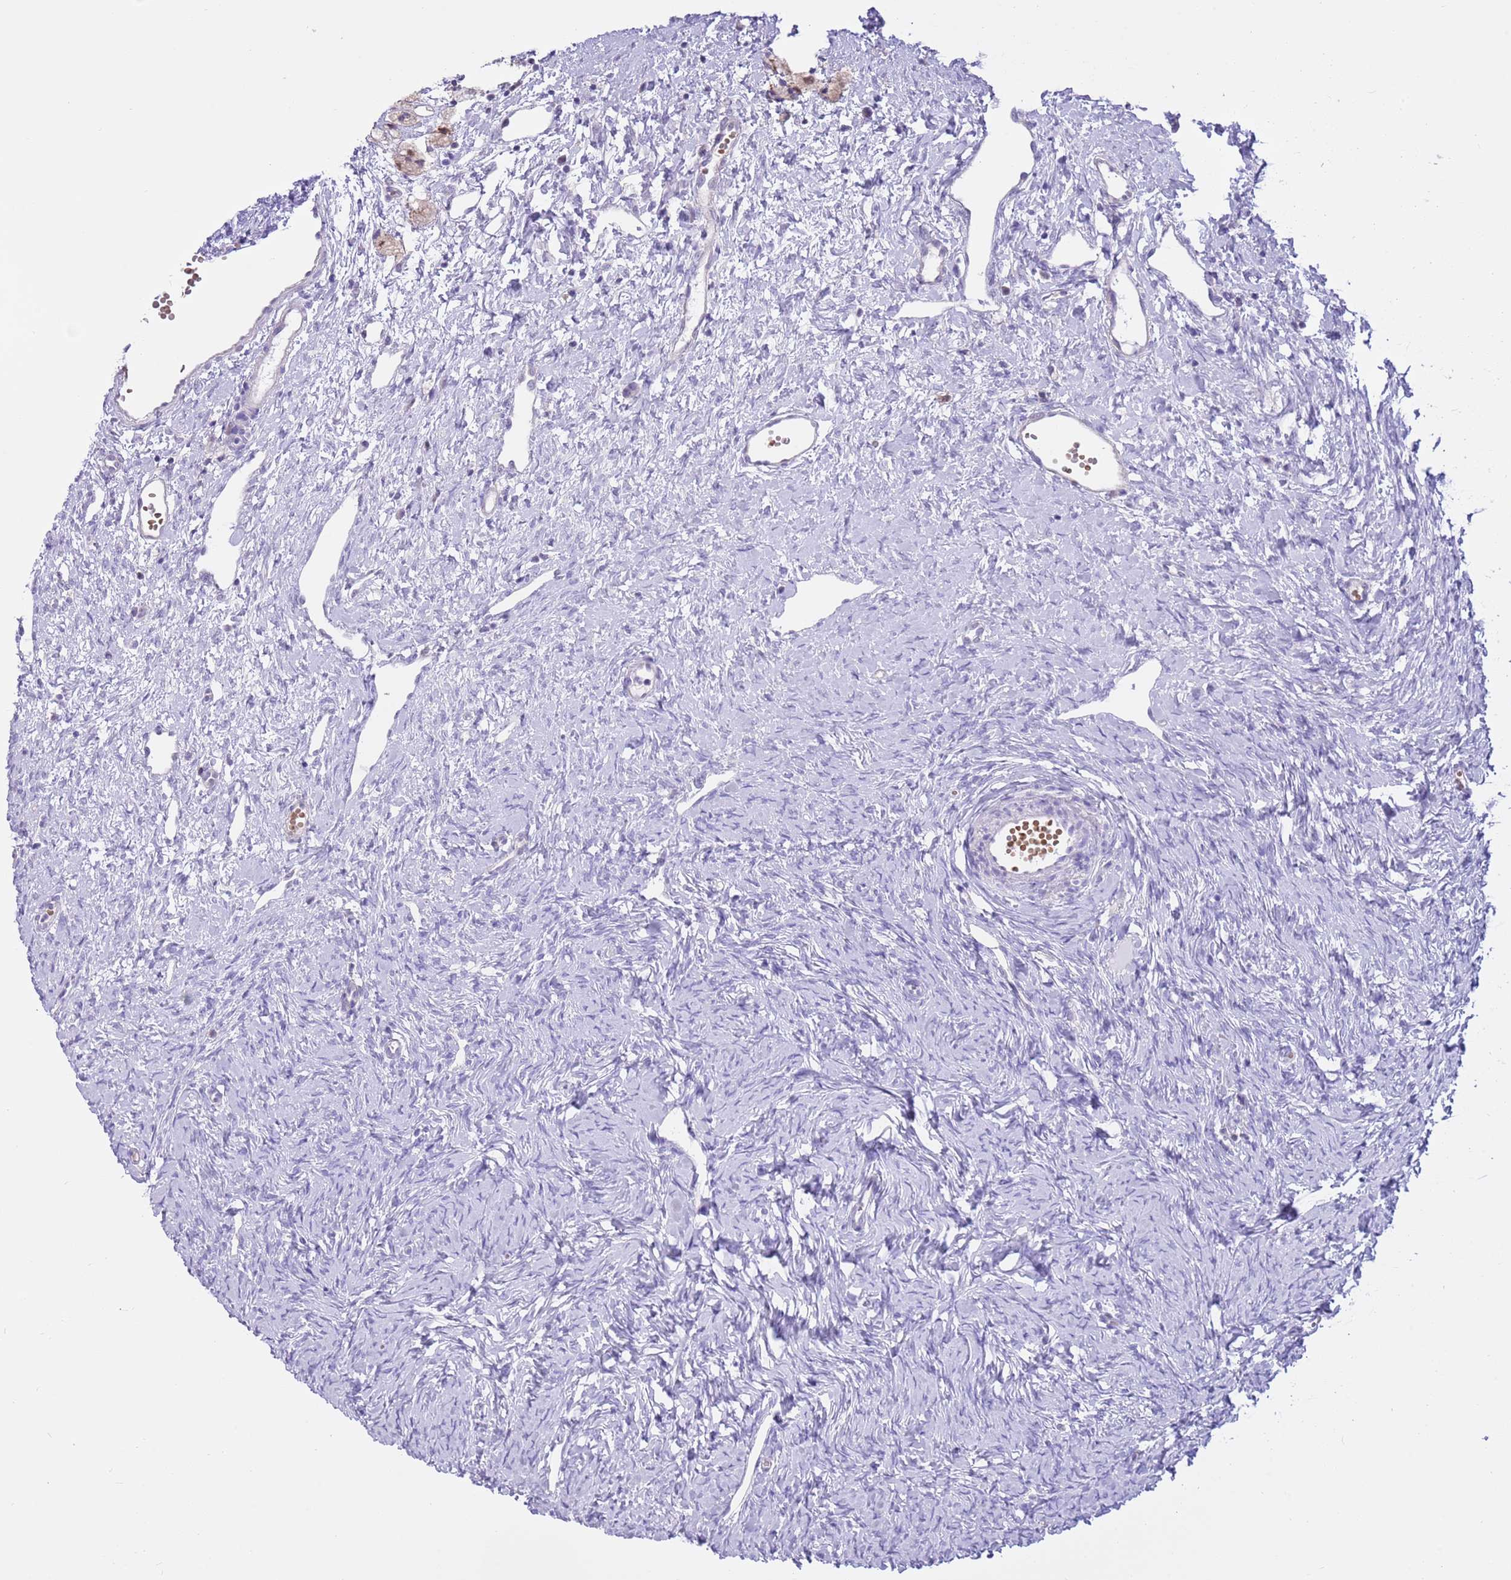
{"staining": {"intensity": "negative", "quantity": "none", "location": "none"}, "tissue": "ovary", "cell_type": "Follicle cells", "image_type": "normal", "snomed": [{"axis": "morphology", "description": "Normal tissue, NOS"}, {"axis": "topography", "description": "Ovary"}], "caption": "An IHC image of normal ovary is shown. There is no staining in follicle cells of ovary.", "gene": "DDI2", "patient": {"sex": "female", "age": 51}}